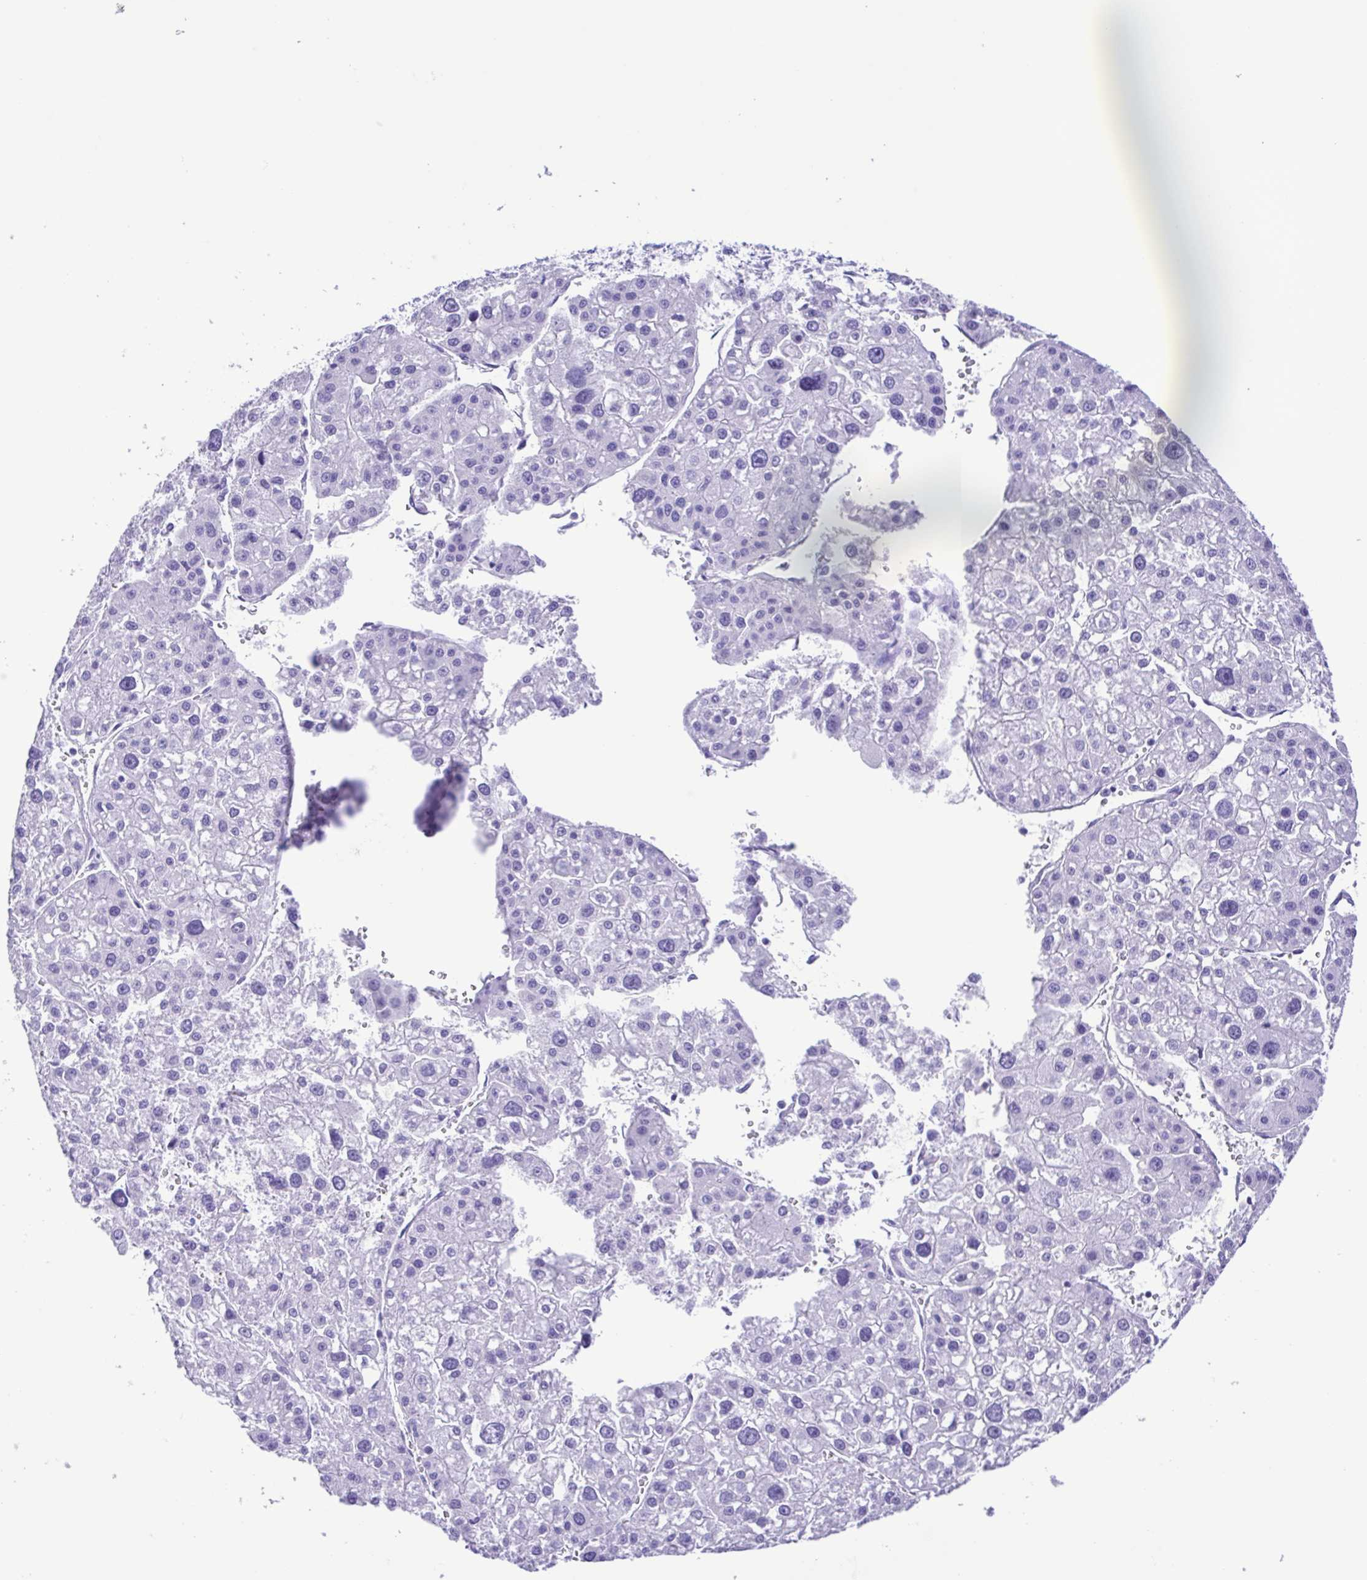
{"staining": {"intensity": "negative", "quantity": "none", "location": "none"}, "tissue": "liver cancer", "cell_type": "Tumor cells", "image_type": "cancer", "snomed": [{"axis": "morphology", "description": "Carcinoma, Hepatocellular, NOS"}, {"axis": "topography", "description": "Liver"}], "caption": "Immunohistochemistry (IHC) histopathology image of liver cancer (hepatocellular carcinoma) stained for a protein (brown), which exhibits no expression in tumor cells.", "gene": "ERP27", "patient": {"sex": "male", "age": 73}}